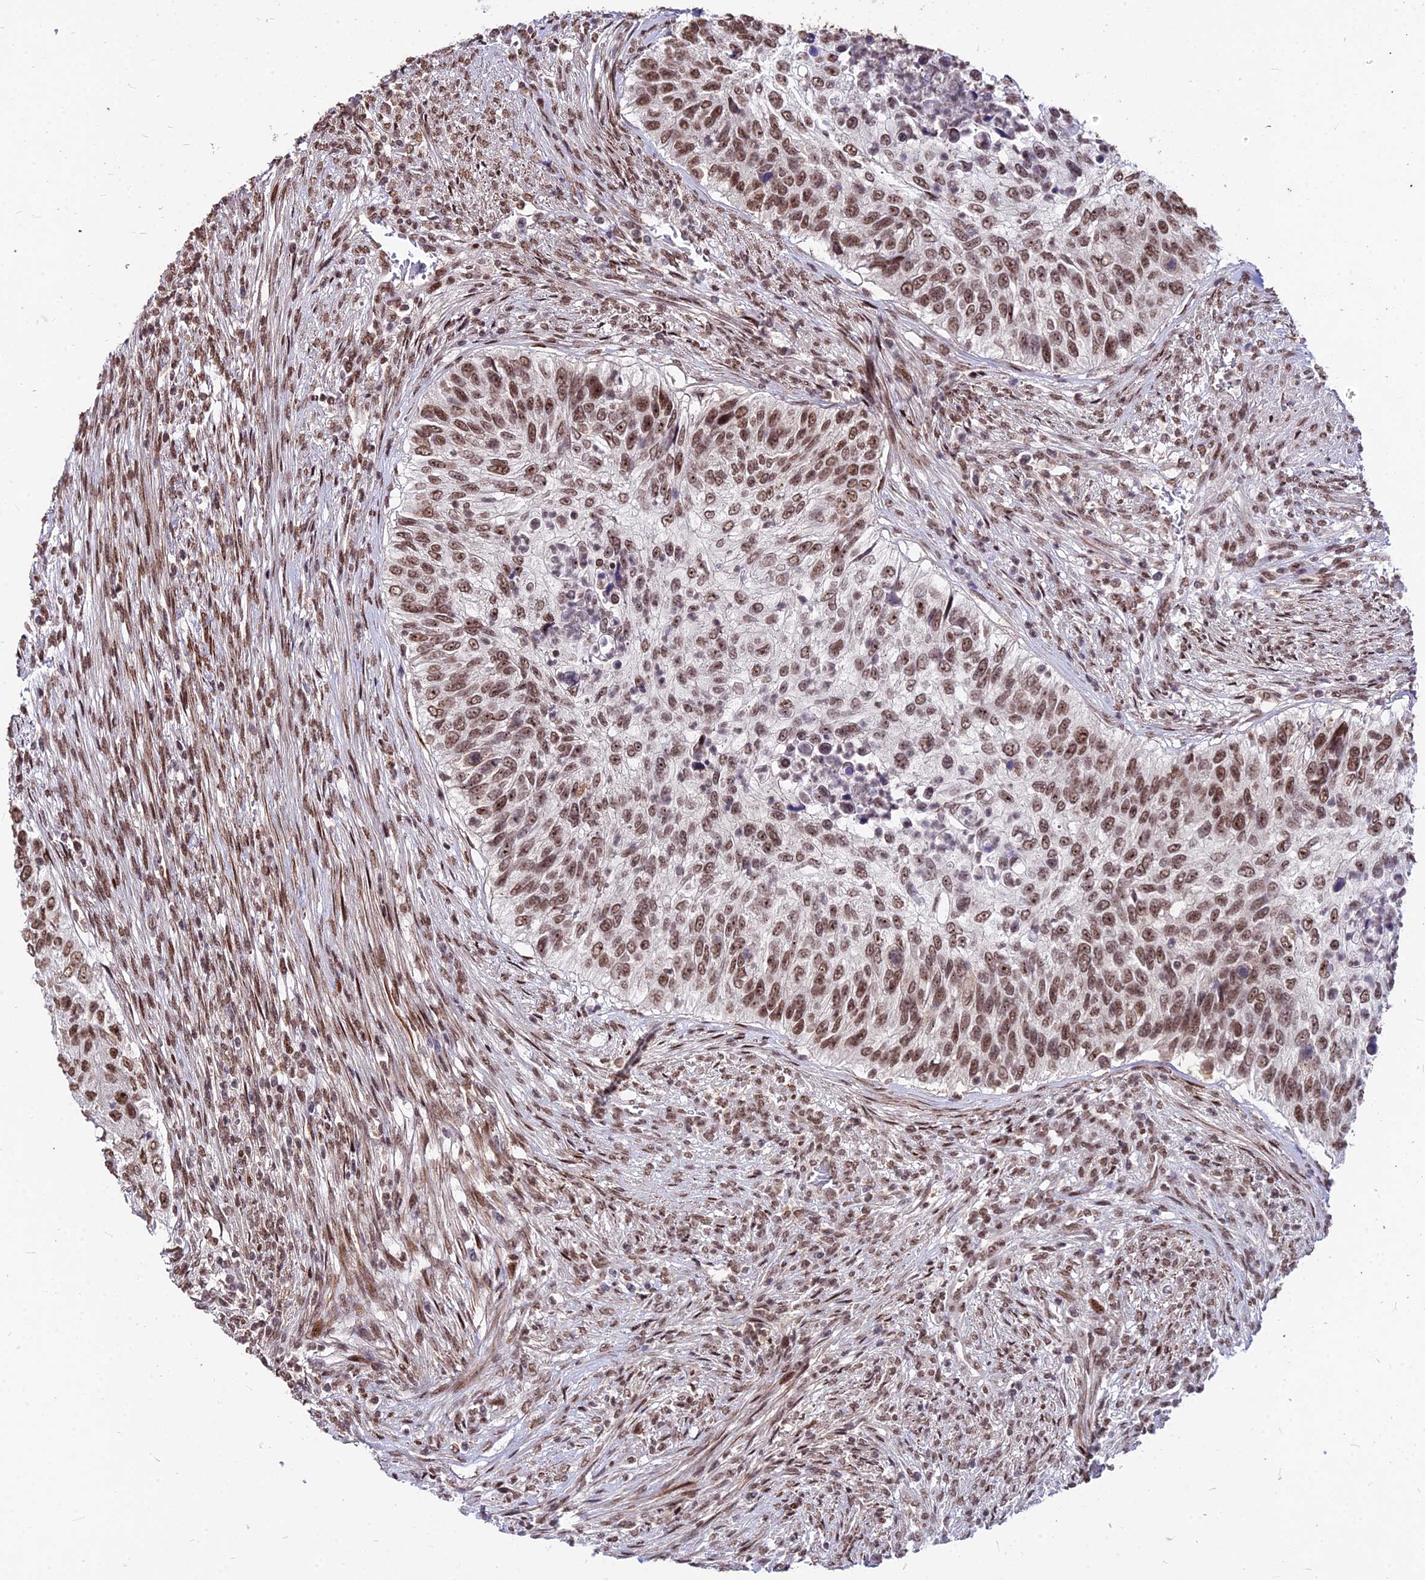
{"staining": {"intensity": "moderate", "quantity": ">75%", "location": "nuclear"}, "tissue": "urothelial cancer", "cell_type": "Tumor cells", "image_type": "cancer", "snomed": [{"axis": "morphology", "description": "Urothelial carcinoma, High grade"}, {"axis": "topography", "description": "Urinary bladder"}], "caption": "Immunohistochemical staining of human urothelial cancer demonstrates moderate nuclear protein staining in about >75% of tumor cells.", "gene": "ZBED4", "patient": {"sex": "female", "age": 60}}